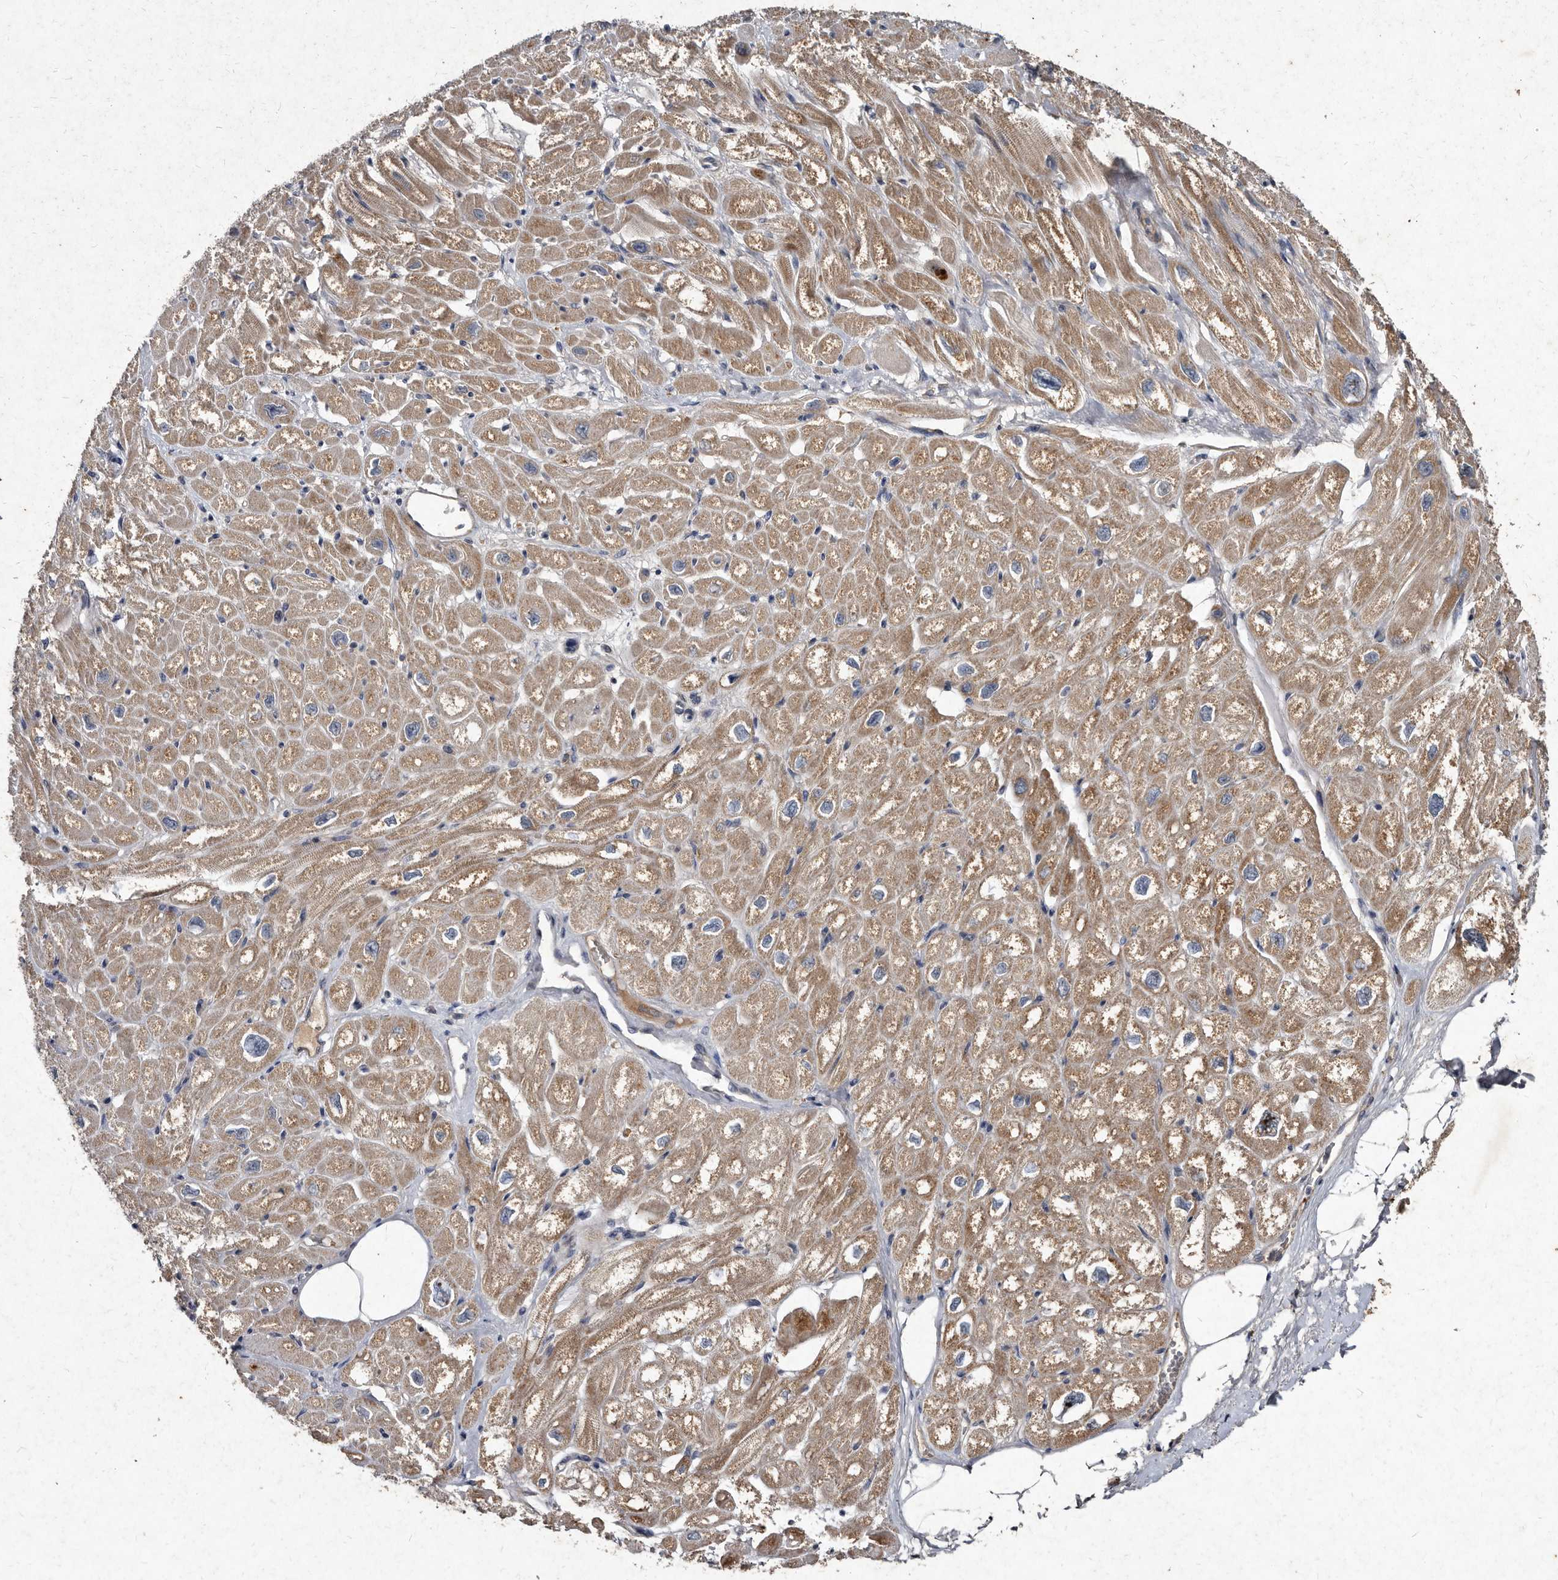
{"staining": {"intensity": "moderate", "quantity": ">75%", "location": "cytoplasmic/membranous"}, "tissue": "heart muscle", "cell_type": "Cardiomyocytes", "image_type": "normal", "snomed": [{"axis": "morphology", "description": "Normal tissue, NOS"}, {"axis": "topography", "description": "Heart"}], "caption": "Immunohistochemistry image of normal heart muscle stained for a protein (brown), which displays medium levels of moderate cytoplasmic/membranous staining in approximately >75% of cardiomyocytes.", "gene": "YPEL1", "patient": {"sex": "male", "age": 50}}